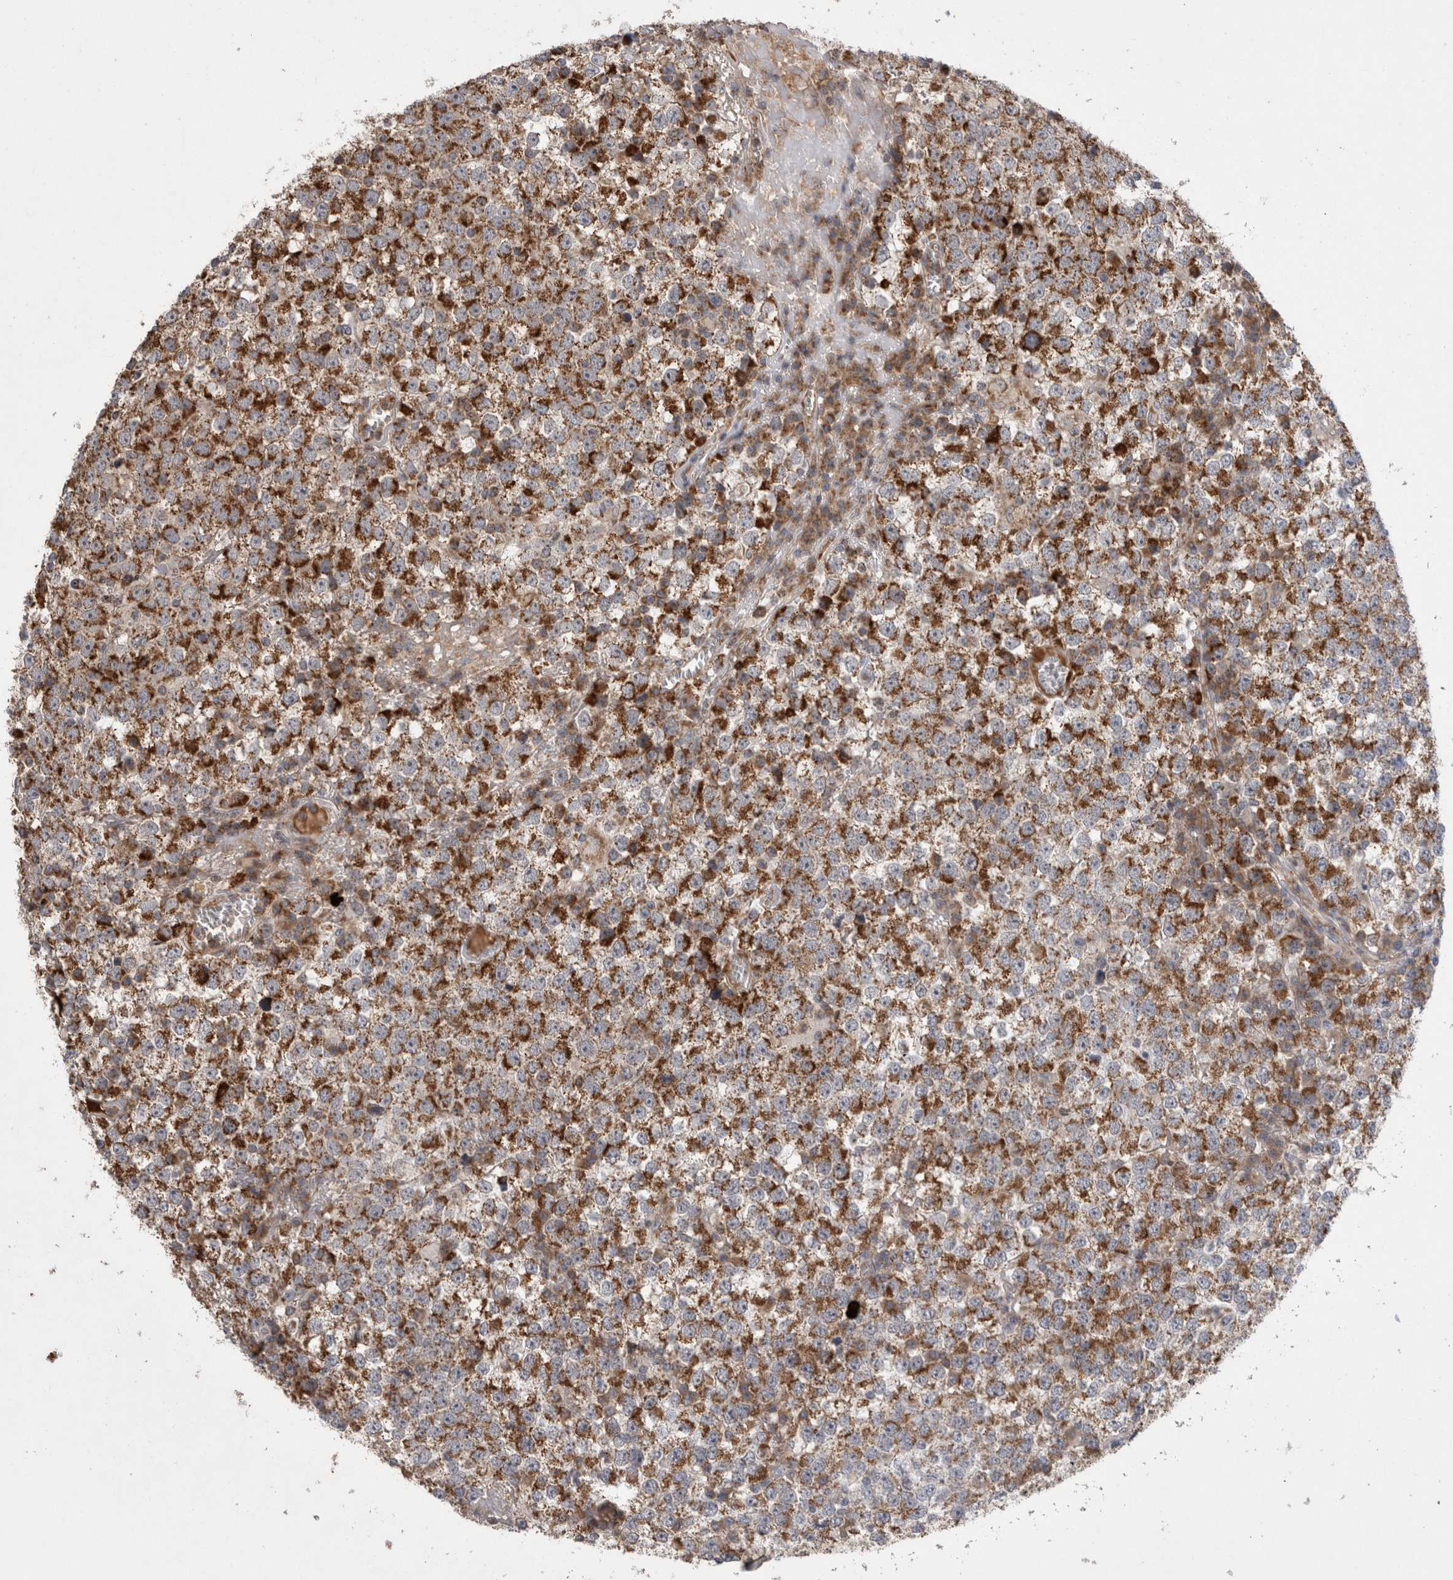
{"staining": {"intensity": "strong", "quantity": ">75%", "location": "cytoplasmic/membranous"}, "tissue": "testis cancer", "cell_type": "Tumor cells", "image_type": "cancer", "snomed": [{"axis": "morphology", "description": "Seminoma, NOS"}, {"axis": "topography", "description": "Testis"}], "caption": "High-magnification brightfield microscopy of testis cancer stained with DAB (brown) and counterstained with hematoxylin (blue). tumor cells exhibit strong cytoplasmic/membranous expression is appreciated in about>75% of cells.", "gene": "DARS2", "patient": {"sex": "male", "age": 65}}